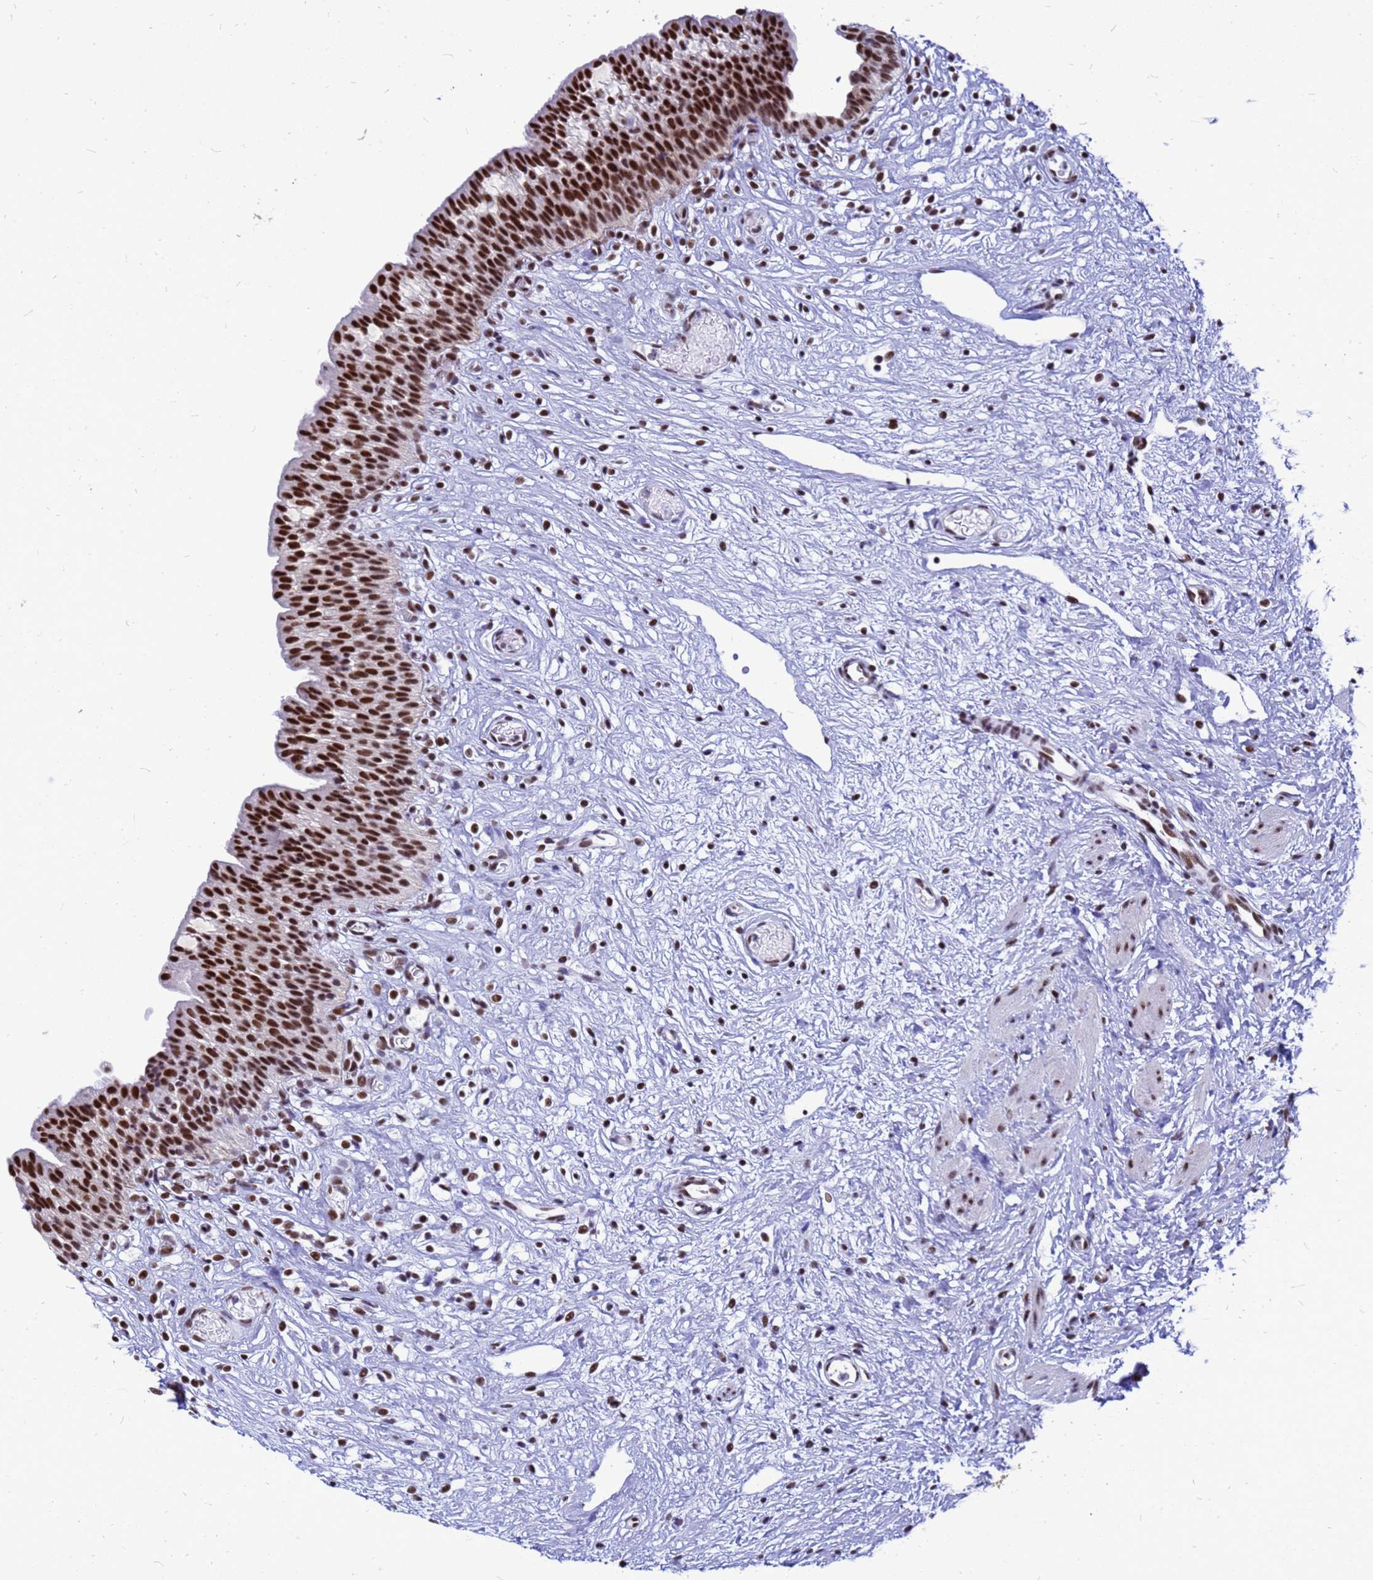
{"staining": {"intensity": "strong", "quantity": ">75%", "location": "nuclear"}, "tissue": "urinary bladder", "cell_type": "Urothelial cells", "image_type": "normal", "snomed": [{"axis": "morphology", "description": "Transitional cell carcinoma in-situ"}, {"axis": "topography", "description": "Urinary bladder"}], "caption": "This photomicrograph demonstrates immunohistochemistry (IHC) staining of unremarkable urinary bladder, with high strong nuclear positivity in about >75% of urothelial cells.", "gene": "SART3", "patient": {"sex": "male", "age": 74}}